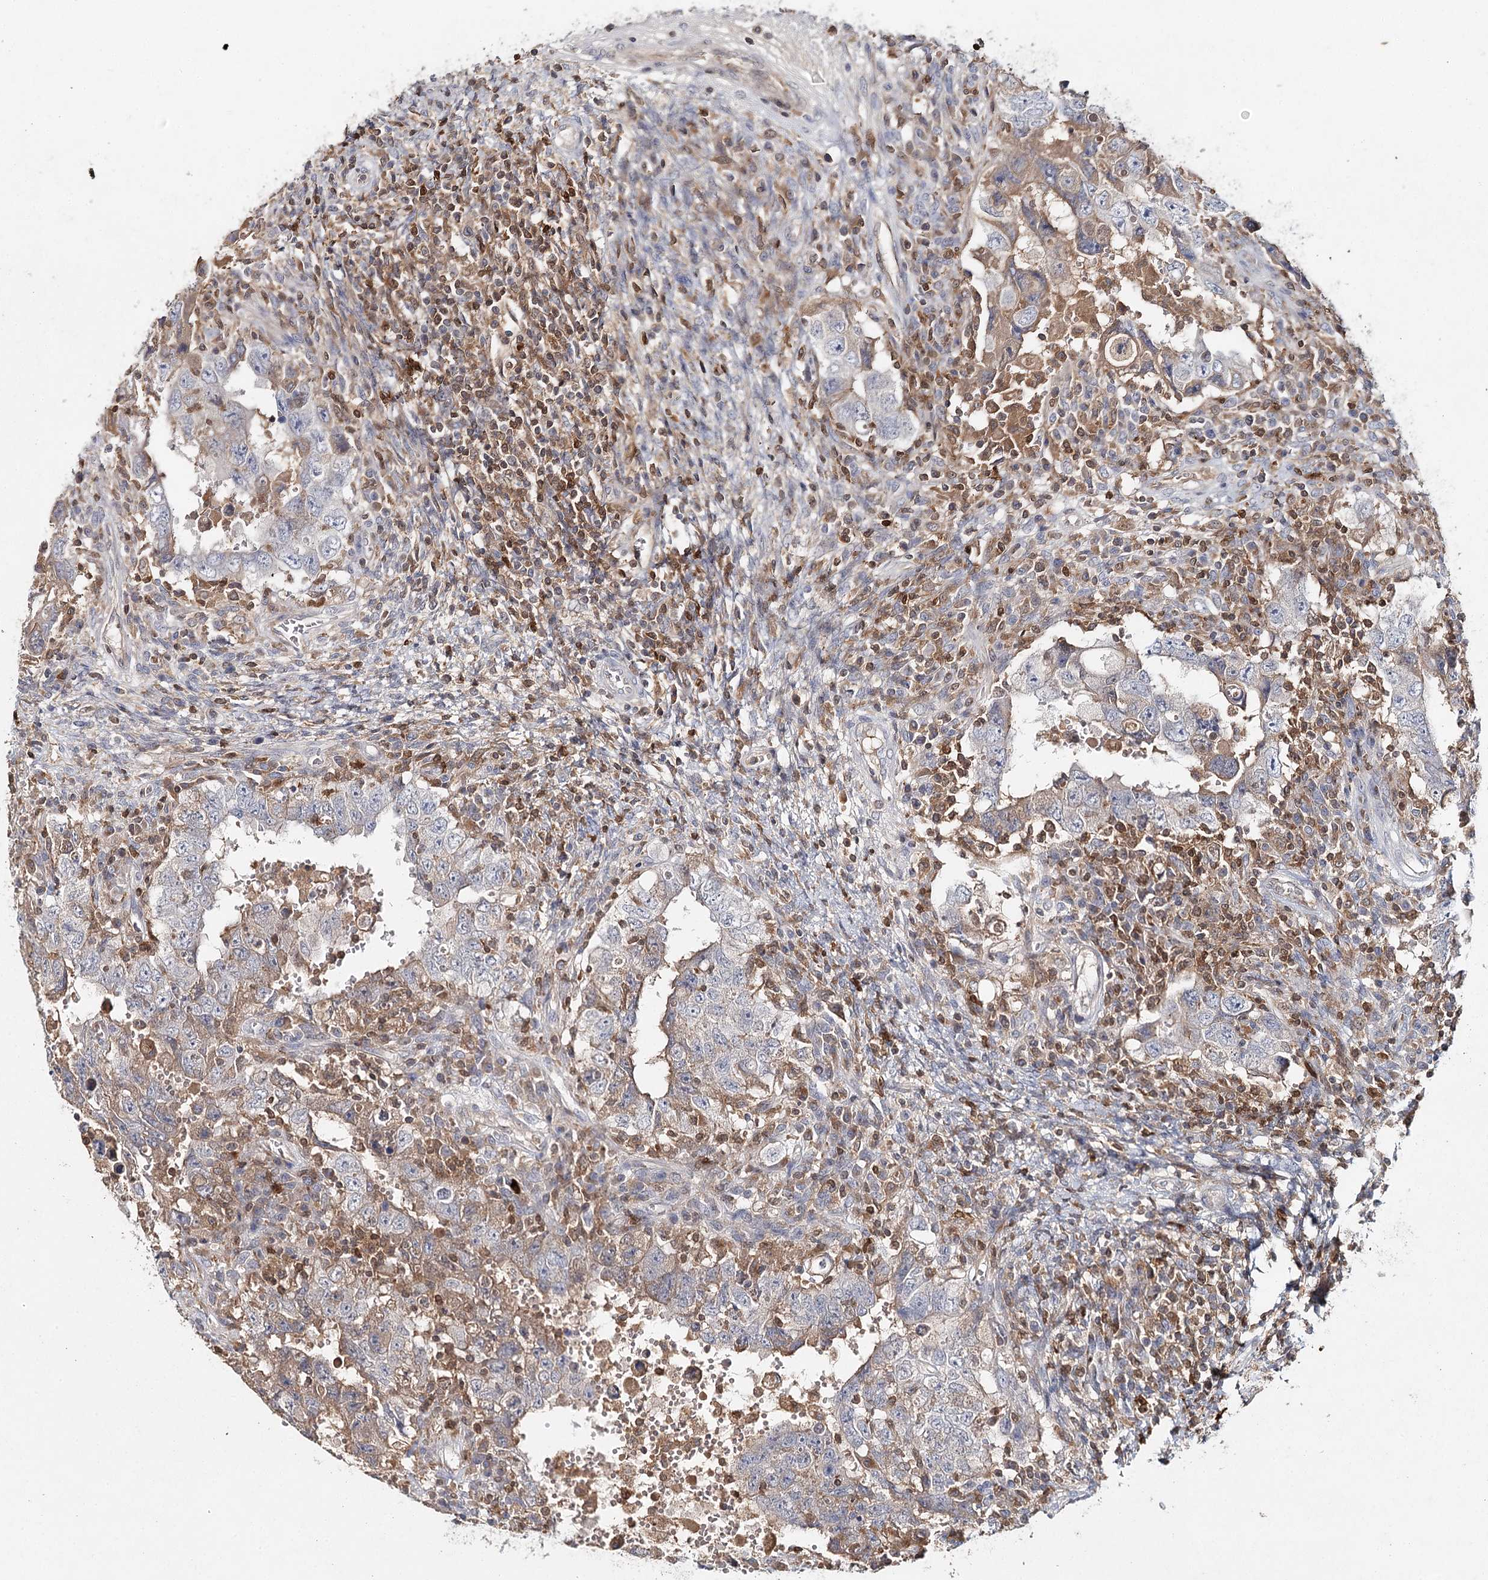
{"staining": {"intensity": "moderate", "quantity": "25%-75%", "location": "cytoplasmic/membranous"}, "tissue": "testis cancer", "cell_type": "Tumor cells", "image_type": "cancer", "snomed": [{"axis": "morphology", "description": "Carcinoma, Embryonal, NOS"}, {"axis": "topography", "description": "Testis"}], "caption": "About 25%-75% of tumor cells in human testis cancer reveal moderate cytoplasmic/membranous protein expression as visualized by brown immunohistochemical staining.", "gene": "SLC41A2", "patient": {"sex": "male", "age": 26}}